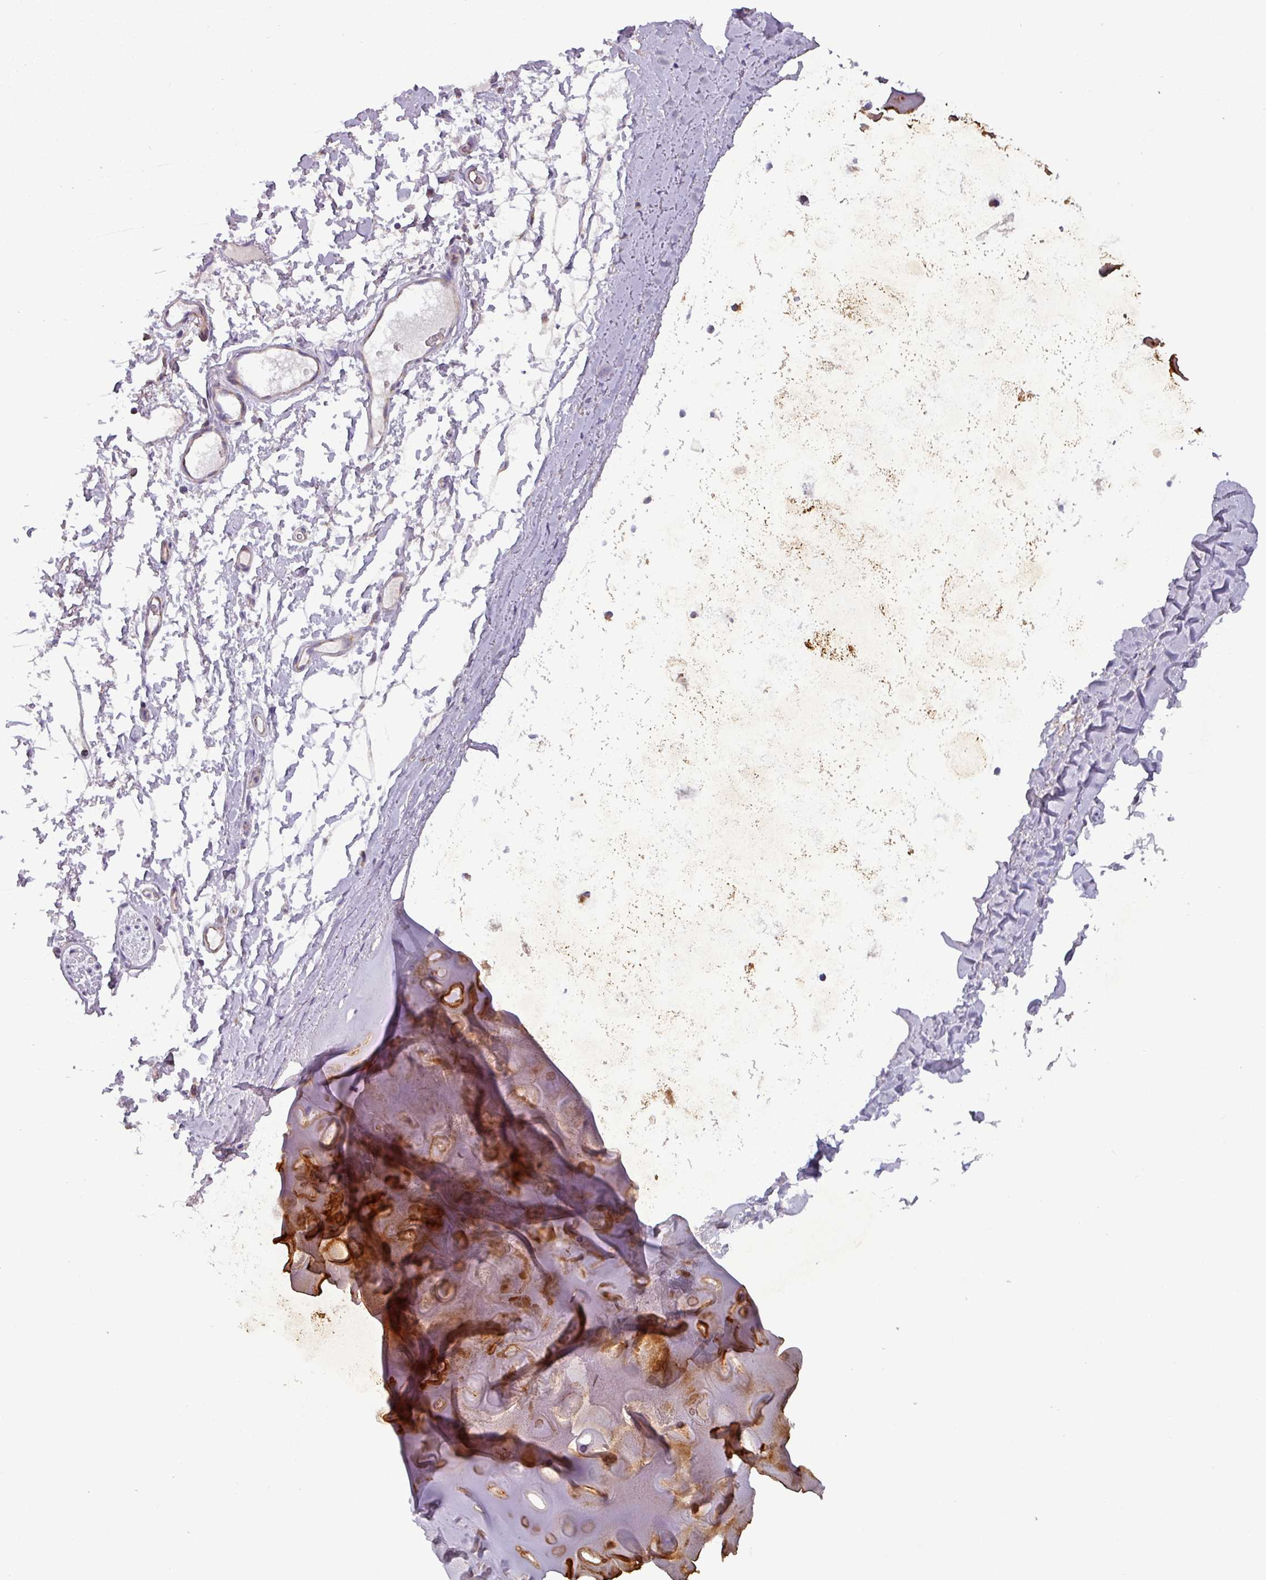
{"staining": {"intensity": "moderate", "quantity": ">75%", "location": "cytoplasmic/membranous"}, "tissue": "soft tissue", "cell_type": "Chondrocytes", "image_type": "normal", "snomed": [{"axis": "morphology", "description": "Normal tissue, NOS"}, {"axis": "topography", "description": "Cartilage tissue"}, {"axis": "topography", "description": "Bronchus"}], "caption": "Immunohistochemistry staining of benign soft tissue, which shows medium levels of moderate cytoplasmic/membranous staining in about >75% of chondrocytes indicating moderate cytoplasmic/membranous protein positivity. The staining was performed using DAB (3,3'-diaminobenzidine) (brown) for protein detection and nuclei were counterstained in hematoxylin (blue).", "gene": "PNMA6A", "patient": {"sex": "female", "age": 72}}